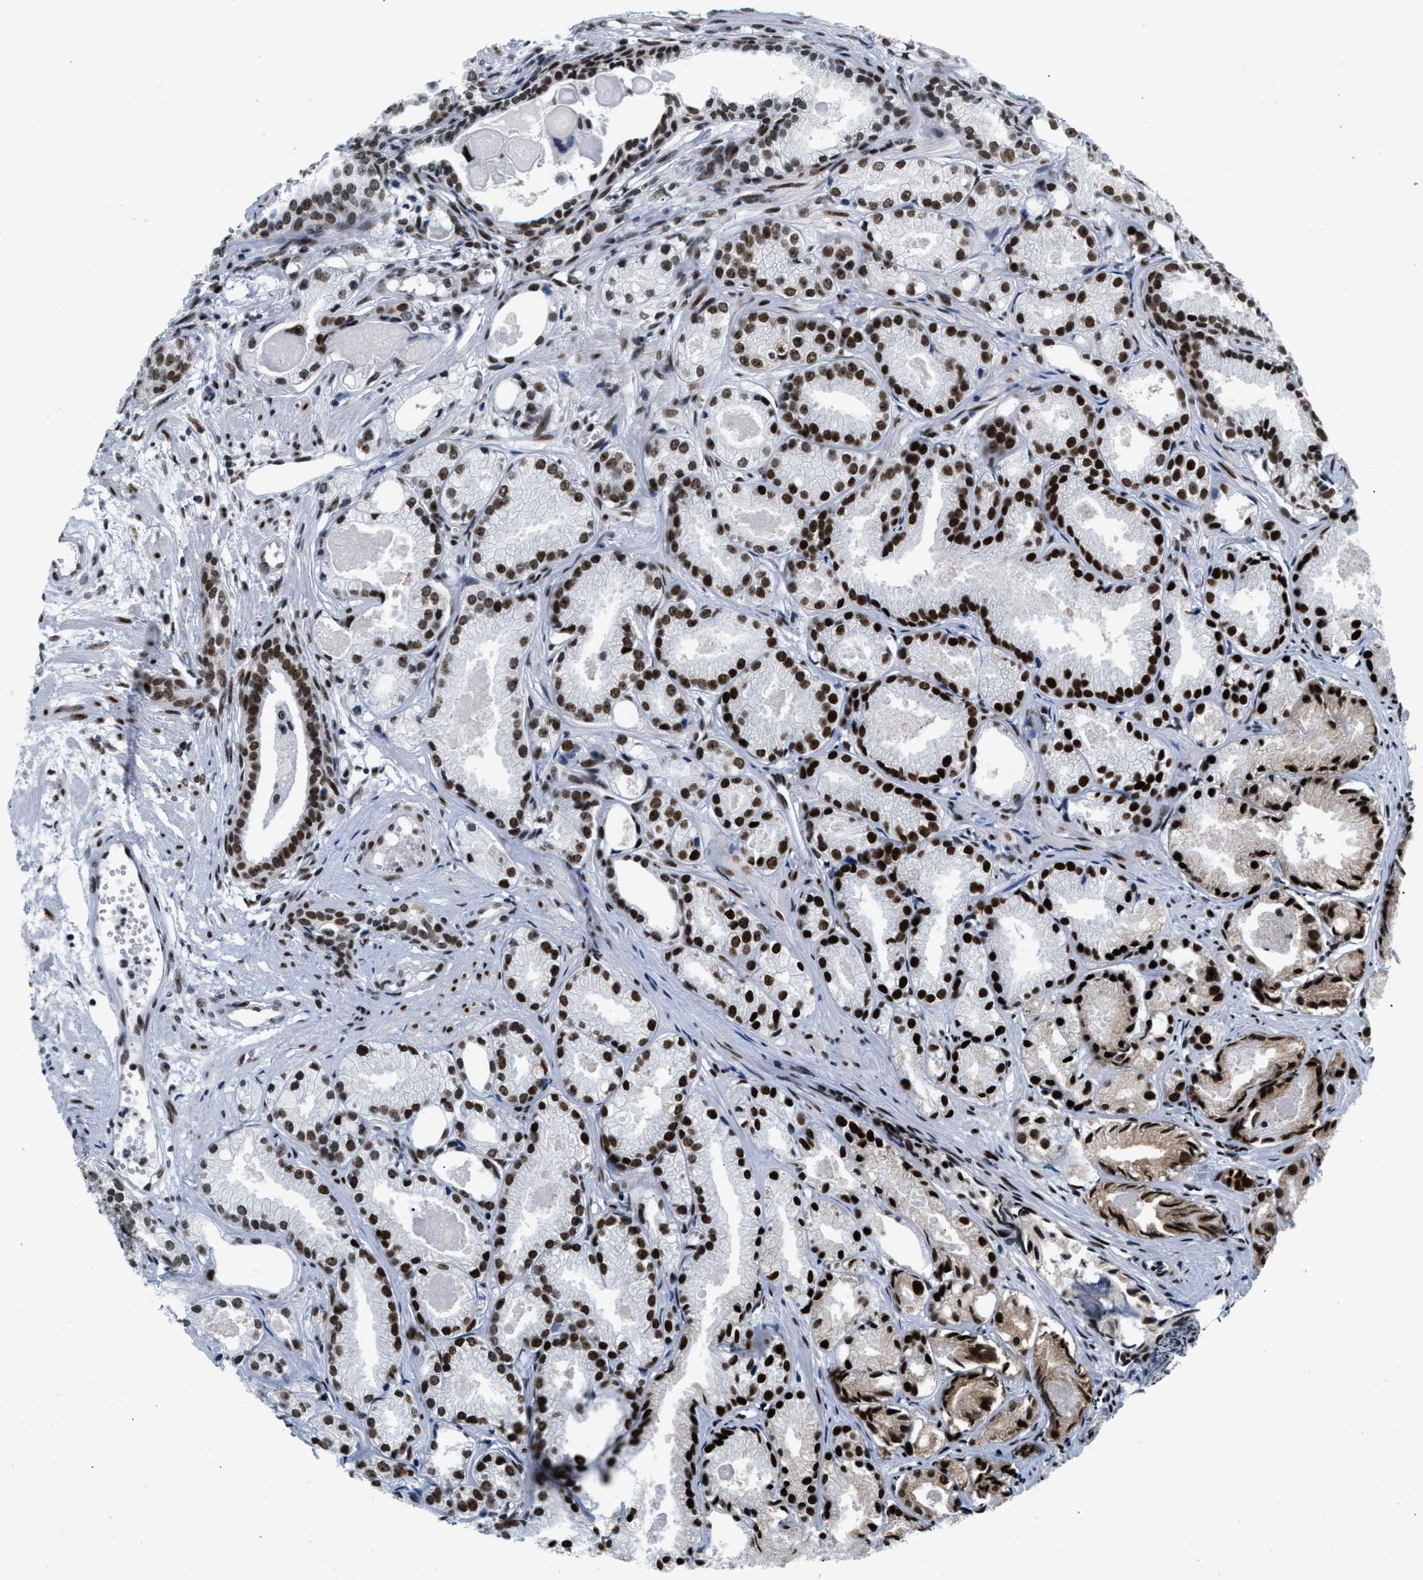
{"staining": {"intensity": "strong", "quantity": ">75%", "location": "nuclear"}, "tissue": "prostate cancer", "cell_type": "Tumor cells", "image_type": "cancer", "snomed": [{"axis": "morphology", "description": "Adenocarcinoma, Low grade"}, {"axis": "topography", "description": "Prostate"}], "caption": "Brown immunohistochemical staining in prostate cancer demonstrates strong nuclear expression in about >75% of tumor cells.", "gene": "RAD50", "patient": {"sex": "male", "age": 72}}